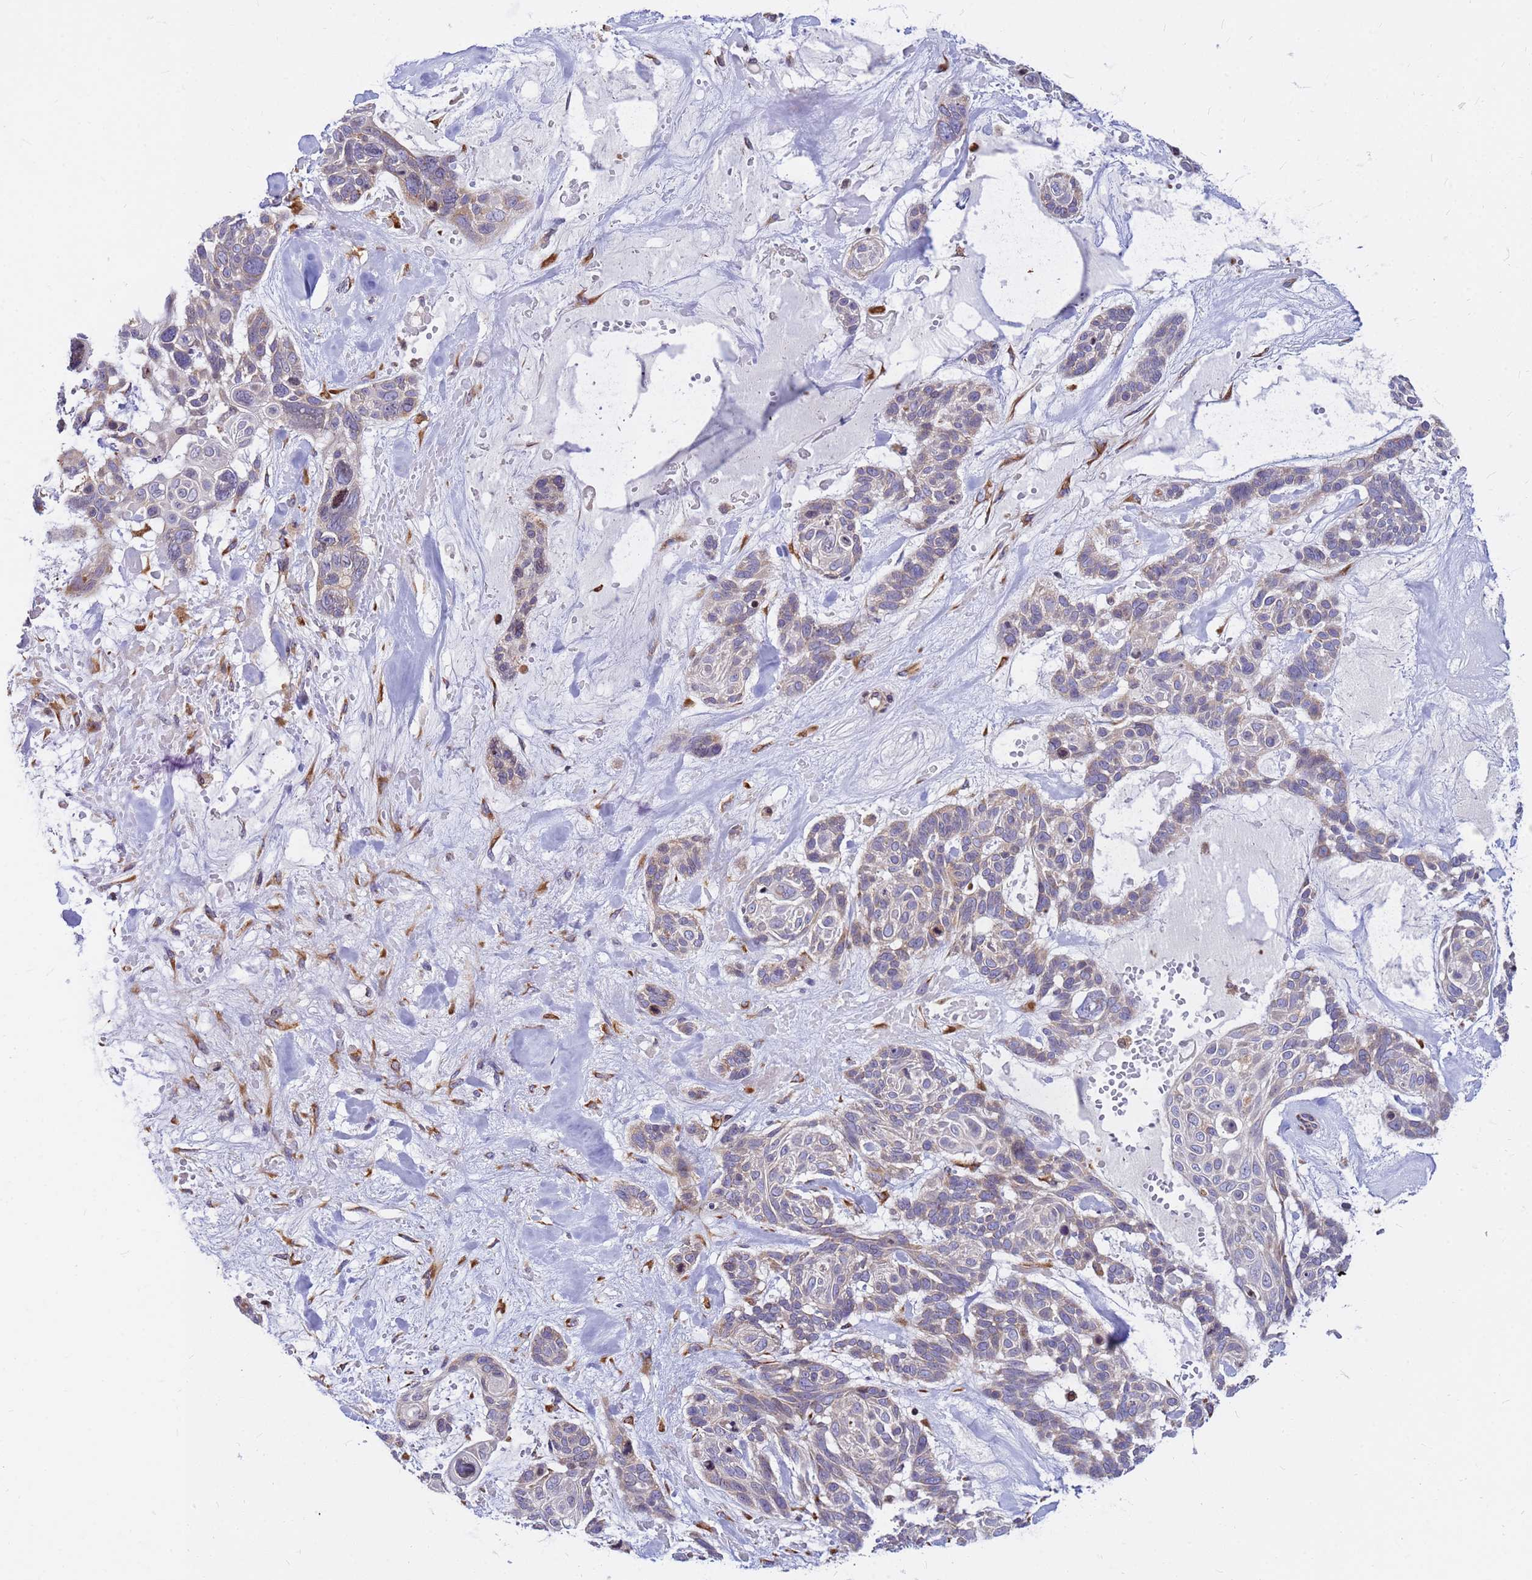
{"staining": {"intensity": "negative", "quantity": "none", "location": "none"}, "tissue": "skin cancer", "cell_type": "Tumor cells", "image_type": "cancer", "snomed": [{"axis": "morphology", "description": "Basal cell carcinoma"}, {"axis": "topography", "description": "Skin"}], "caption": "Immunohistochemistry image of human skin cancer stained for a protein (brown), which shows no positivity in tumor cells. The staining was performed using DAB to visualize the protein expression in brown, while the nuclei were stained in blue with hematoxylin (Magnification: 20x).", "gene": "SSR4", "patient": {"sex": "male", "age": 88}}